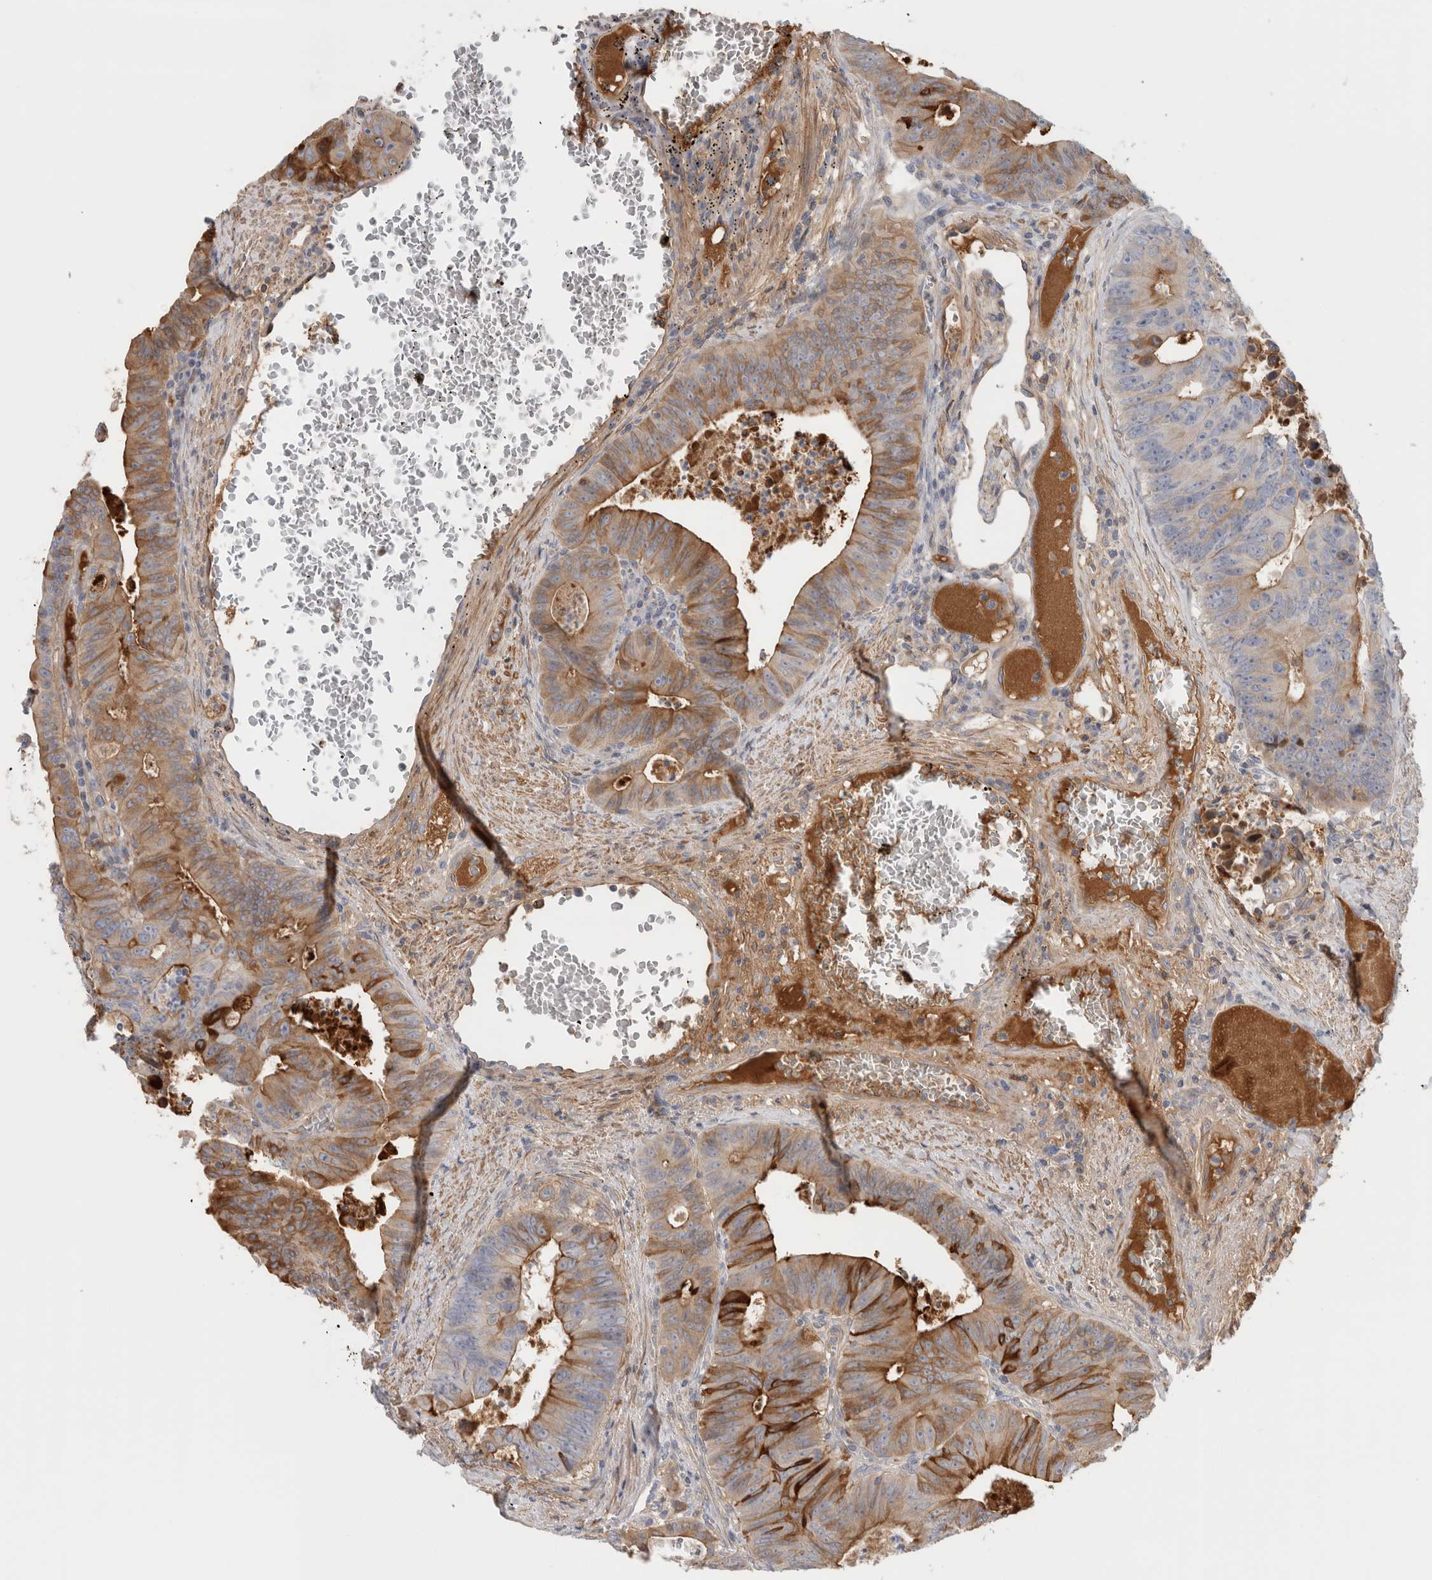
{"staining": {"intensity": "moderate", "quantity": "25%-75%", "location": "cytoplasmic/membranous"}, "tissue": "colorectal cancer", "cell_type": "Tumor cells", "image_type": "cancer", "snomed": [{"axis": "morphology", "description": "Adenocarcinoma, NOS"}, {"axis": "topography", "description": "Colon"}], "caption": "Adenocarcinoma (colorectal) stained for a protein demonstrates moderate cytoplasmic/membranous positivity in tumor cells.", "gene": "CFI", "patient": {"sex": "male", "age": 87}}